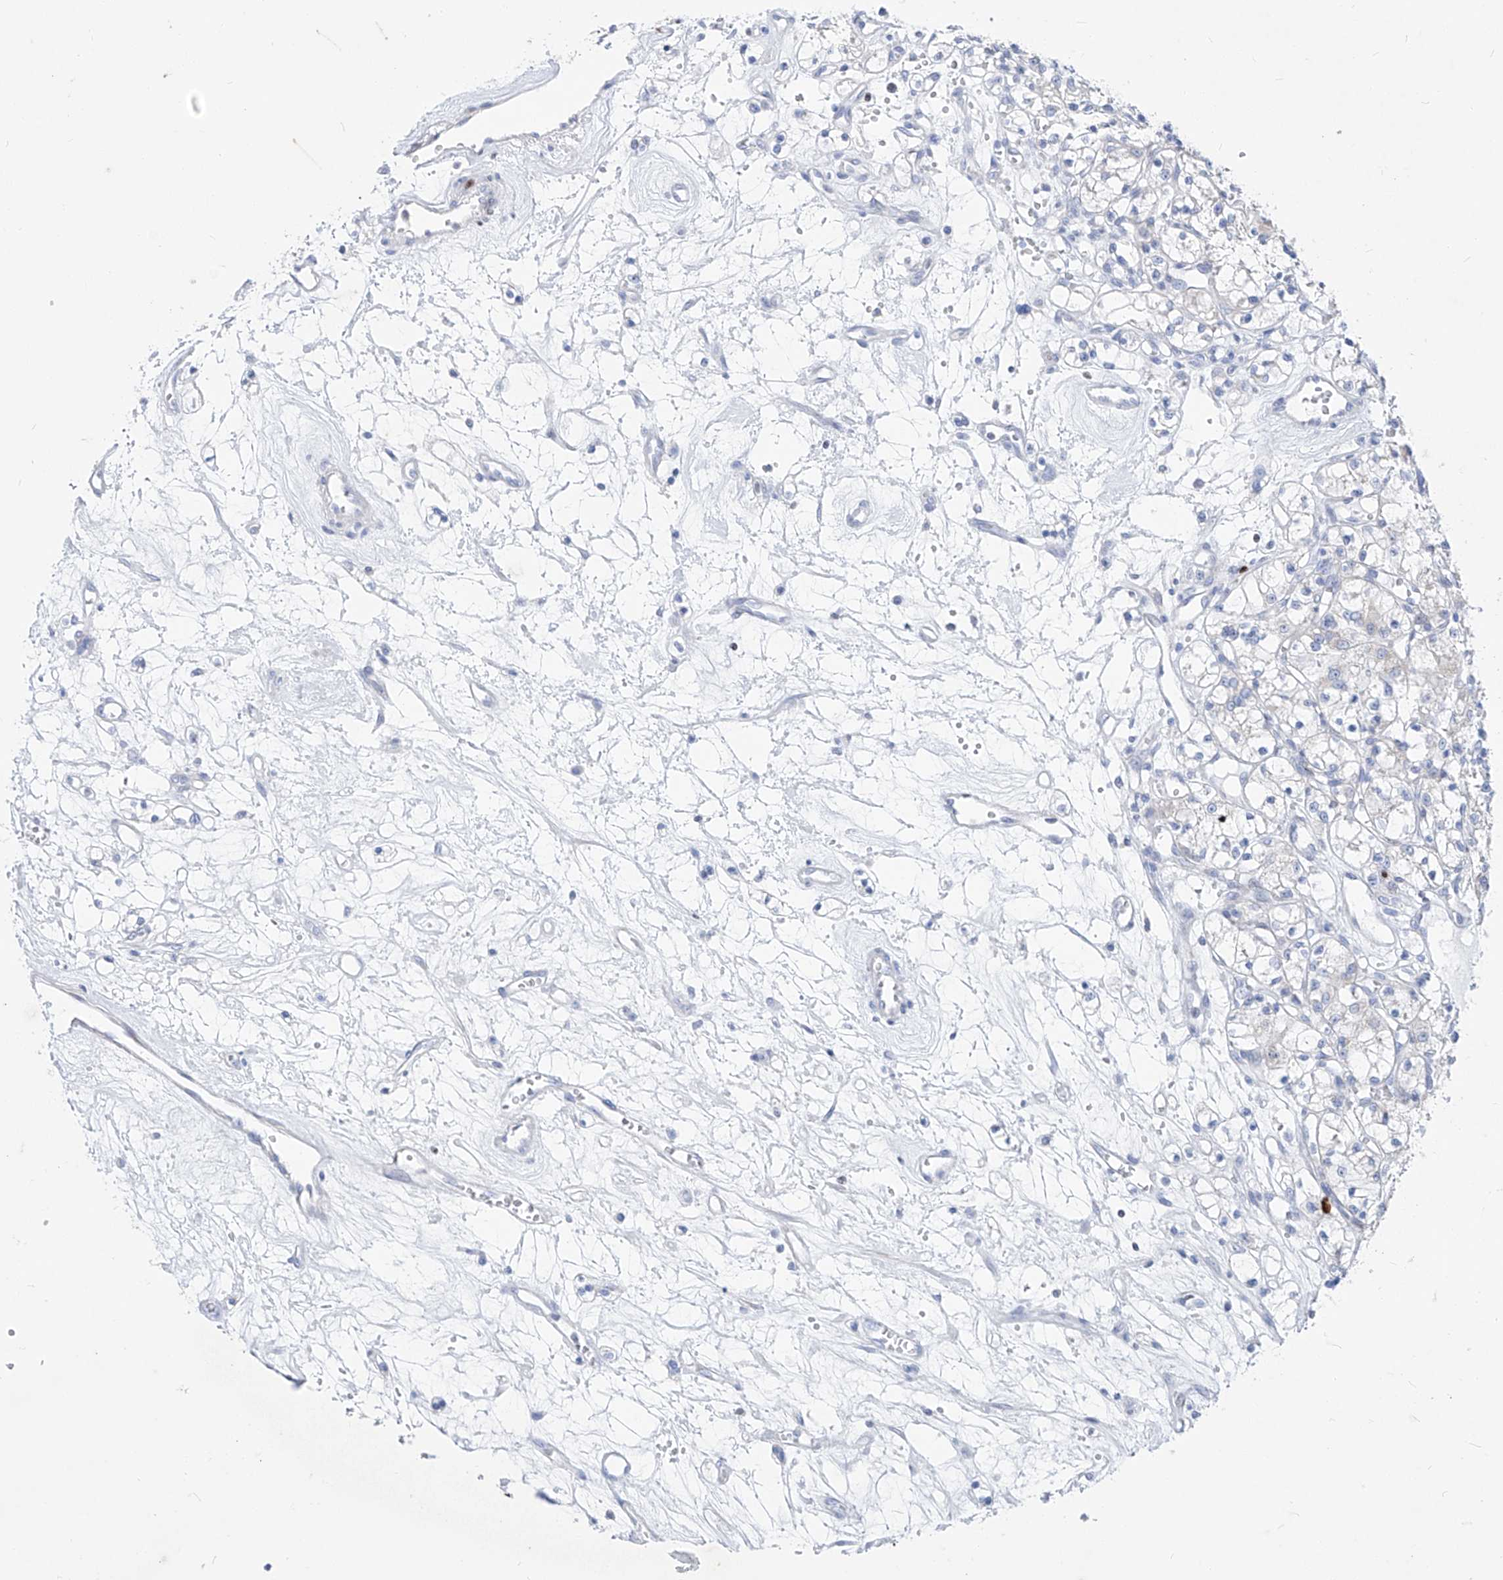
{"staining": {"intensity": "negative", "quantity": "none", "location": "none"}, "tissue": "renal cancer", "cell_type": "Tumor cells", "image_type": "cancer", "snomed": [{"axis": "morphology", "description": "Adenocarcinoma, NOS"}, {"axis": "topography", "description": "Kidney"}], "caption": "Immunohistochemistry (IHC) of adenocarcinoma (renal) demonstrates no staining in tumor cells.", "gene": "FRS3", "patient": {"sex": "female", "age": 59}}